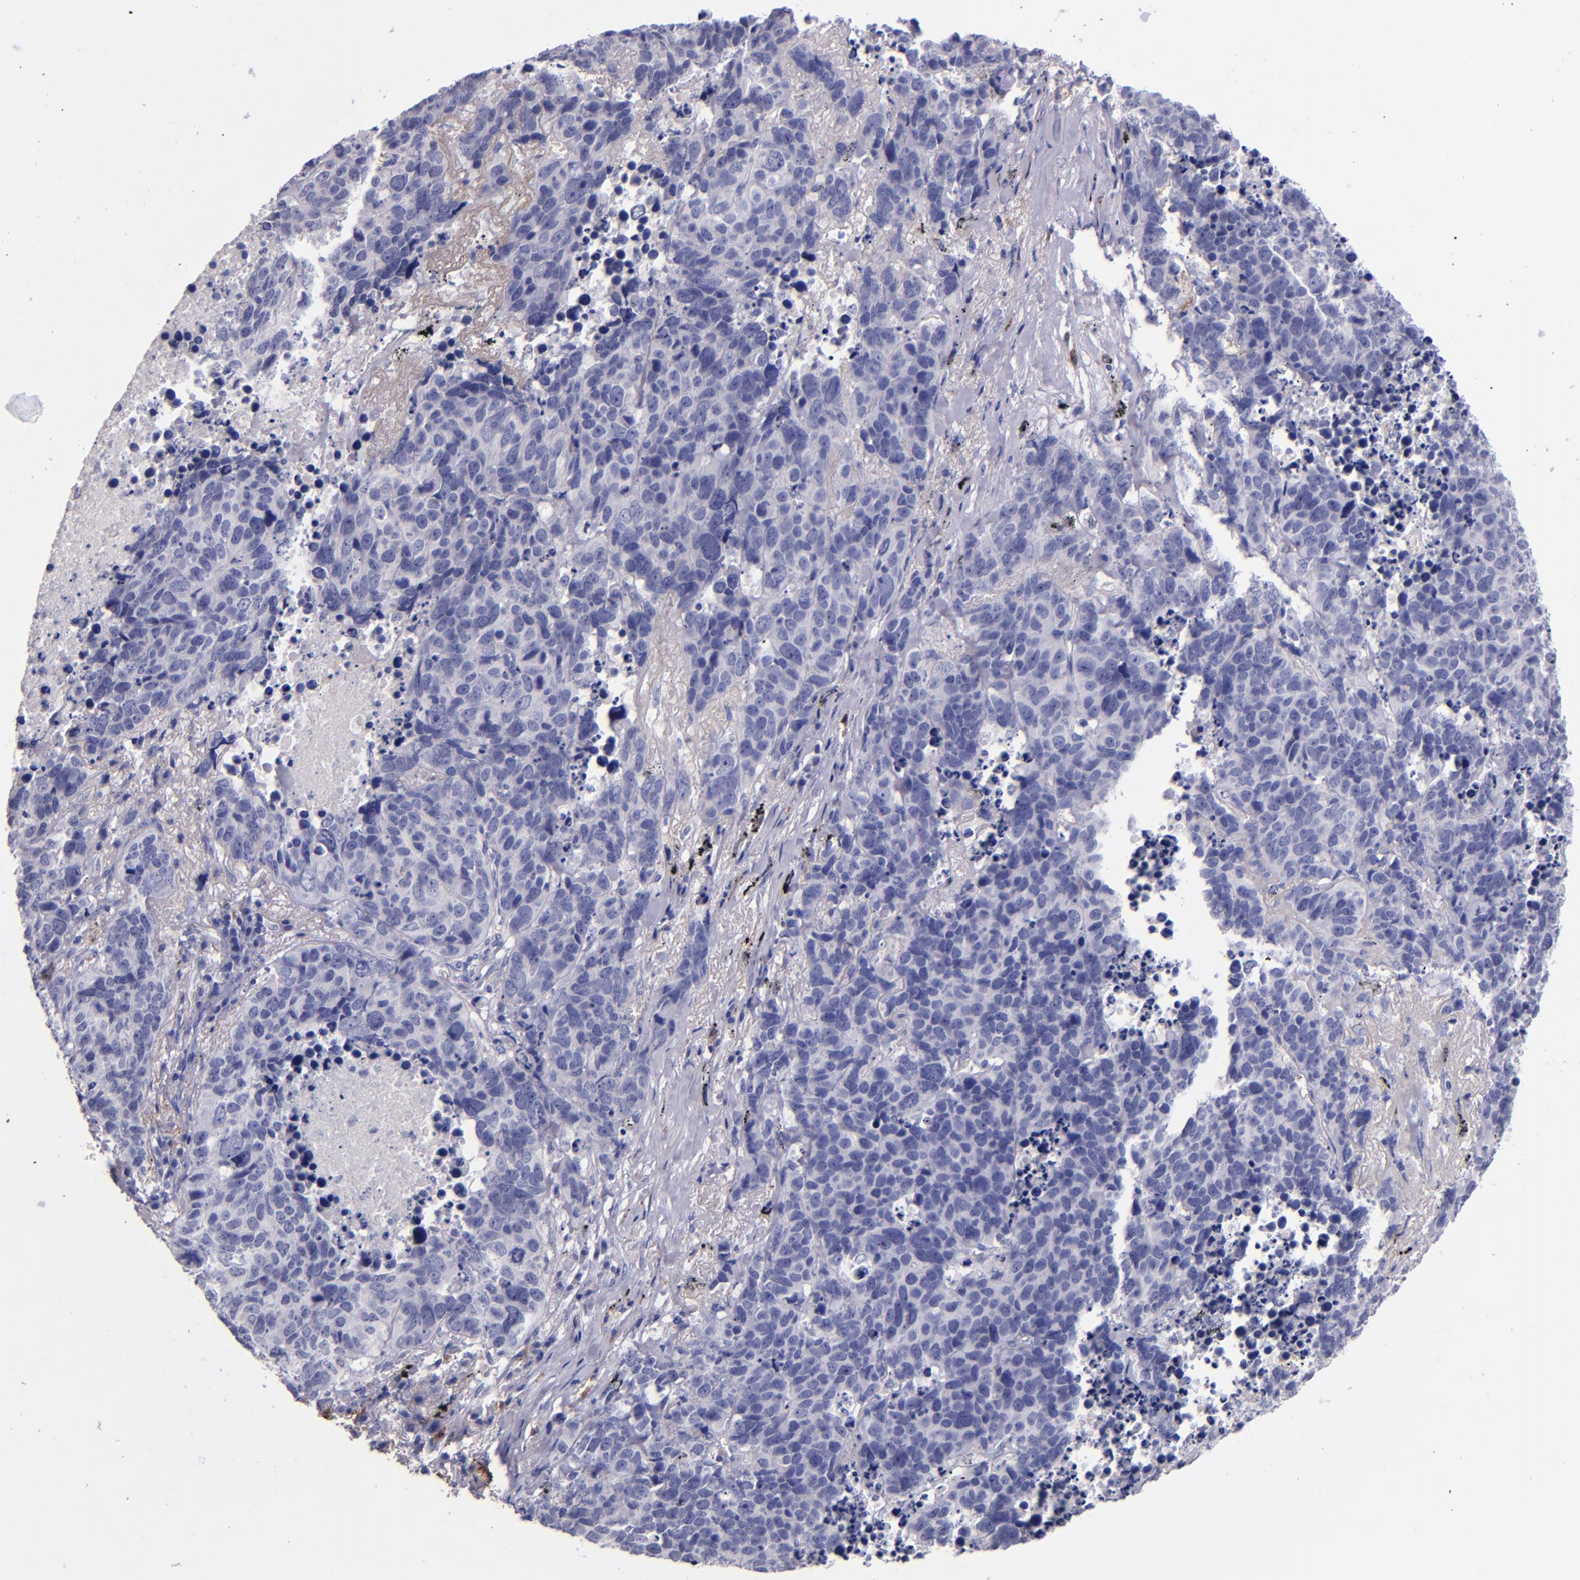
{"staining": {"intensity": "negative", "quantity": "none", "location": "none"}, "tissue": "lung cancer", "cell_type": "Tumor cells", "image_type": "cancer", "snomed": [{"axis": "morphology", "description": "Carcinoid, malignant, NOS"}, {"axis": "topography", "description": "Lung"}], "caption": "Protein analysis of carcinoid (malignant) (lung) reveals no significant expression in tumor cells. (DAB (3,3'-diaminobenzidine) immunohistochemistry (IHC) visualized using brightfield microscopy, high magnification).", "gene": "F13A1", "patient": {"sex": "male", "age": 60}}